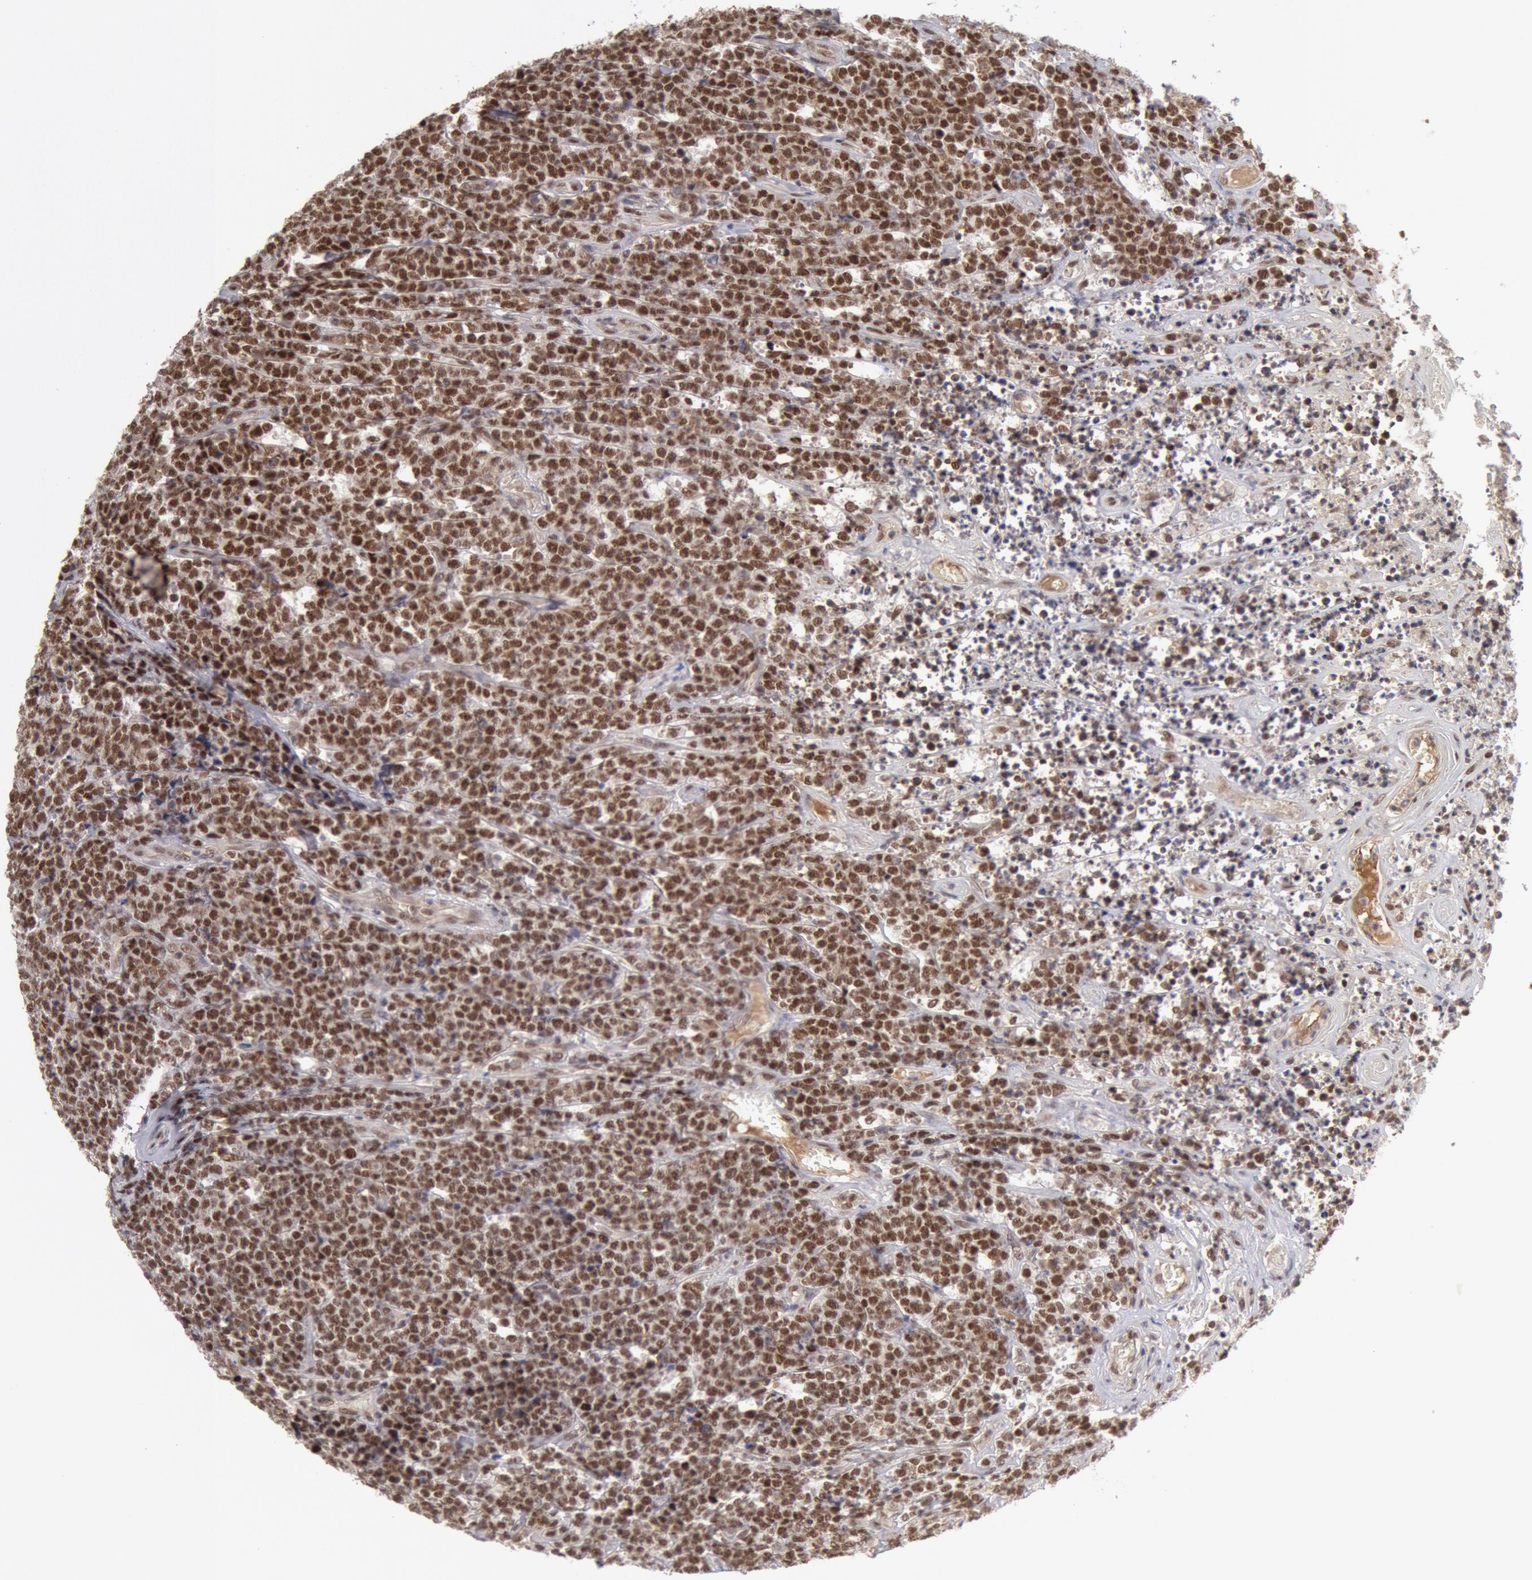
{"staining": {"intensity": "strong", "quantity": ">75%", "location": "nuclear"}, "tissue": "lymphoma", "cell_type": "Tumor cells", "image_type": "cancer", "snomed": [{"axis": "morphology", "description": "Malignant lymphoma, non-Hodgkin's type, High grade"}, {"axis": "topography", "description": "Small intestine"}, {"axis": "topography", "description": "Colon"}], "caption": "A photomicrograph of malignant lymphoma, non-Hodgkin's type (high-grade) stained for a protein reveals strong nuclear brown staining in tumor cells.", "gene": "PPP4R3B", "patient": {"sex": "male", "age": 8}}